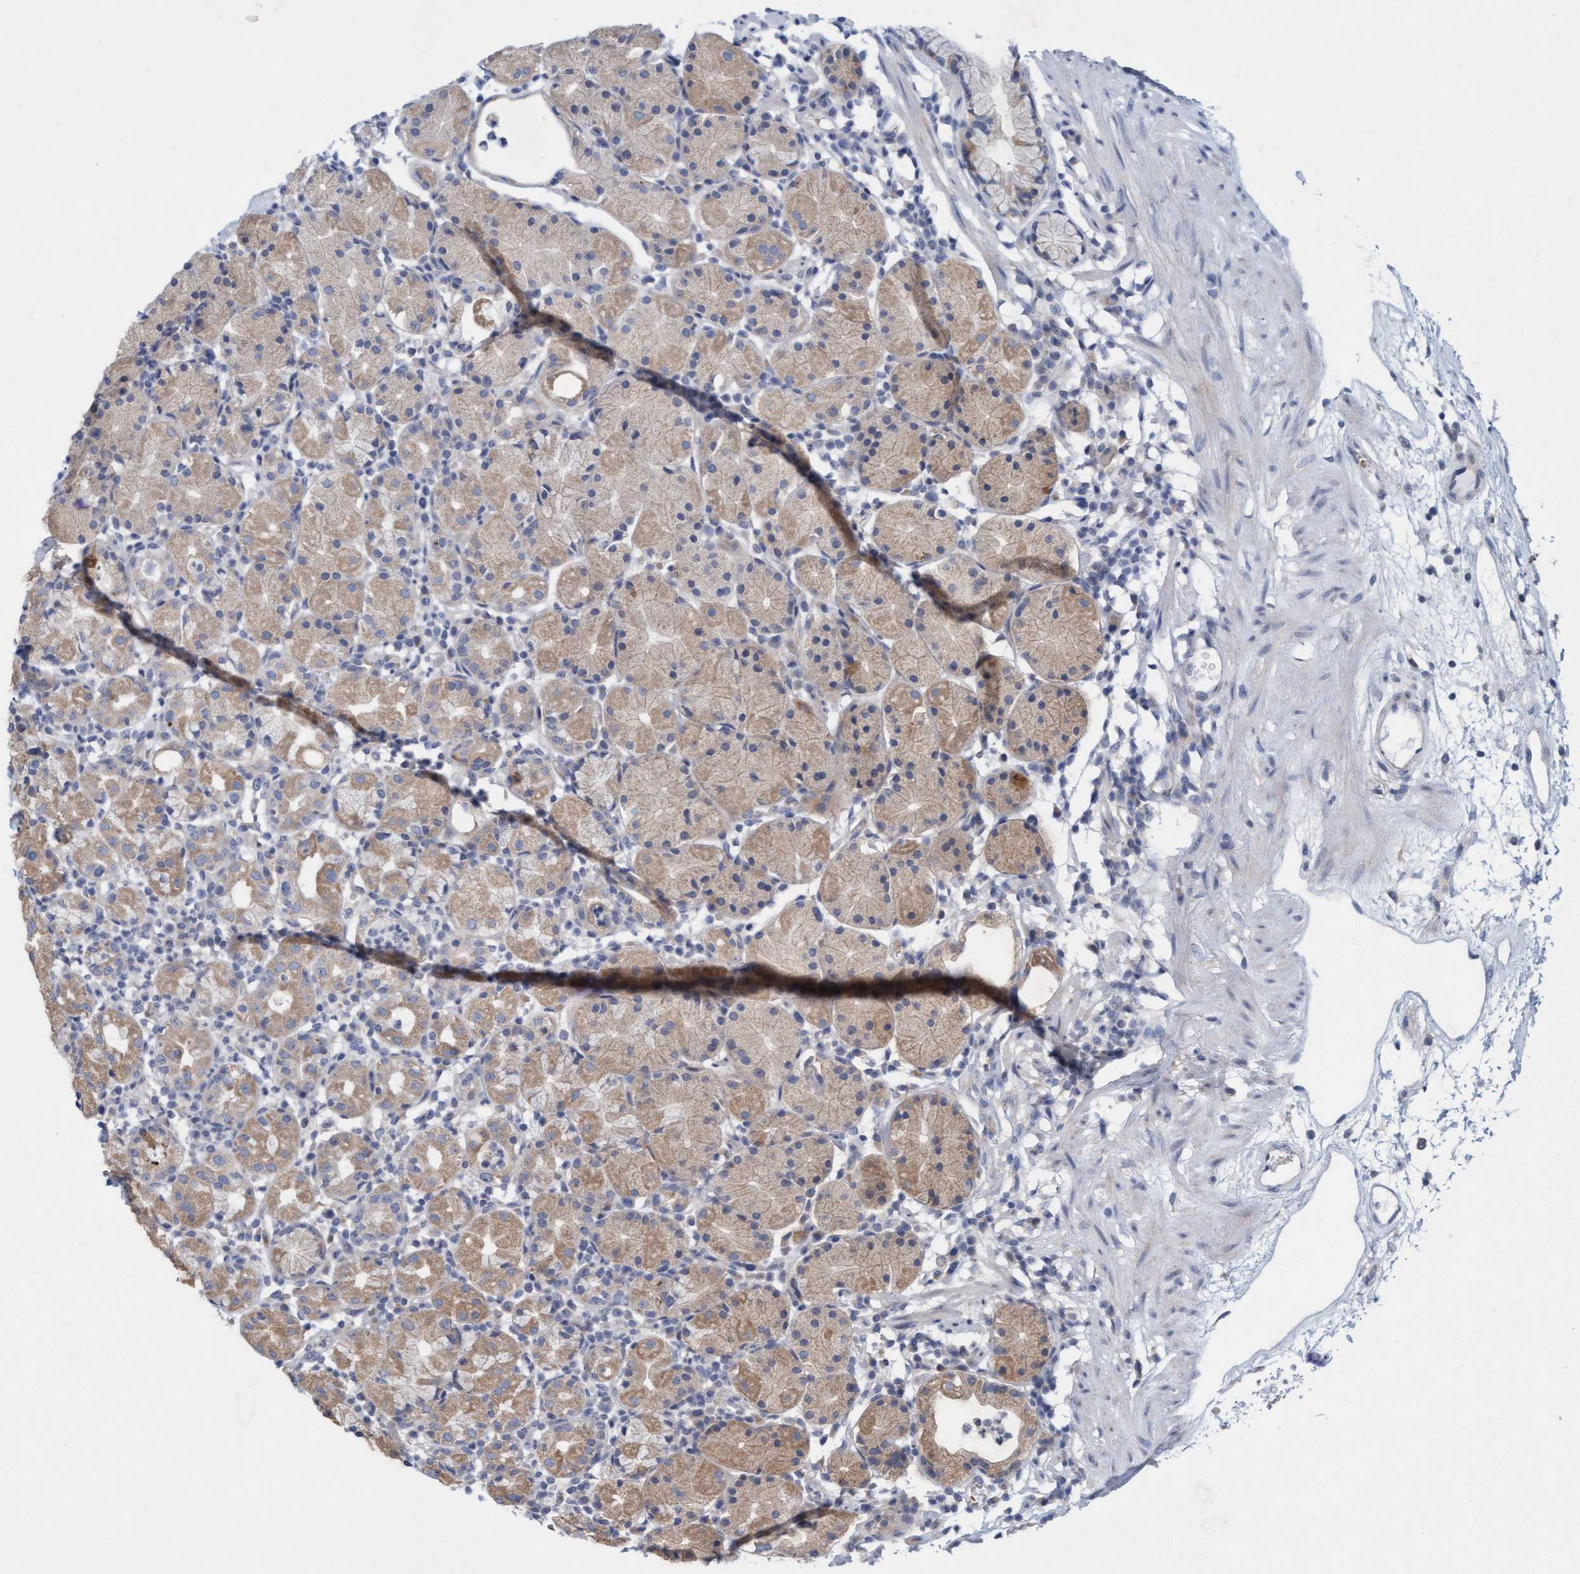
{"staining": {"intensity": "weak", "quantity": "25%-75%", "location": "cytoplasmic/membranous"}, "tissue": "stomach", "cell_type": "Glandular cells", "image_type": "normal", "snomed": [{"axis": "morphology", "description": "Normal tissue, NOS"}, {"axis": "topography", "description": "Stomach"}, {"axis": "topography", "description": "Stomach, lower"}], "caption": "Immunohistochemistry photomicrograph of unremarkable stomach stained for a protein (brown), which exhibits low levels of weak cytoplasmic/membranous positivity in about 25%-75% of glandular cells.", "gene": "DDHD2", "patient": {"sex": "female", "age": 75}}